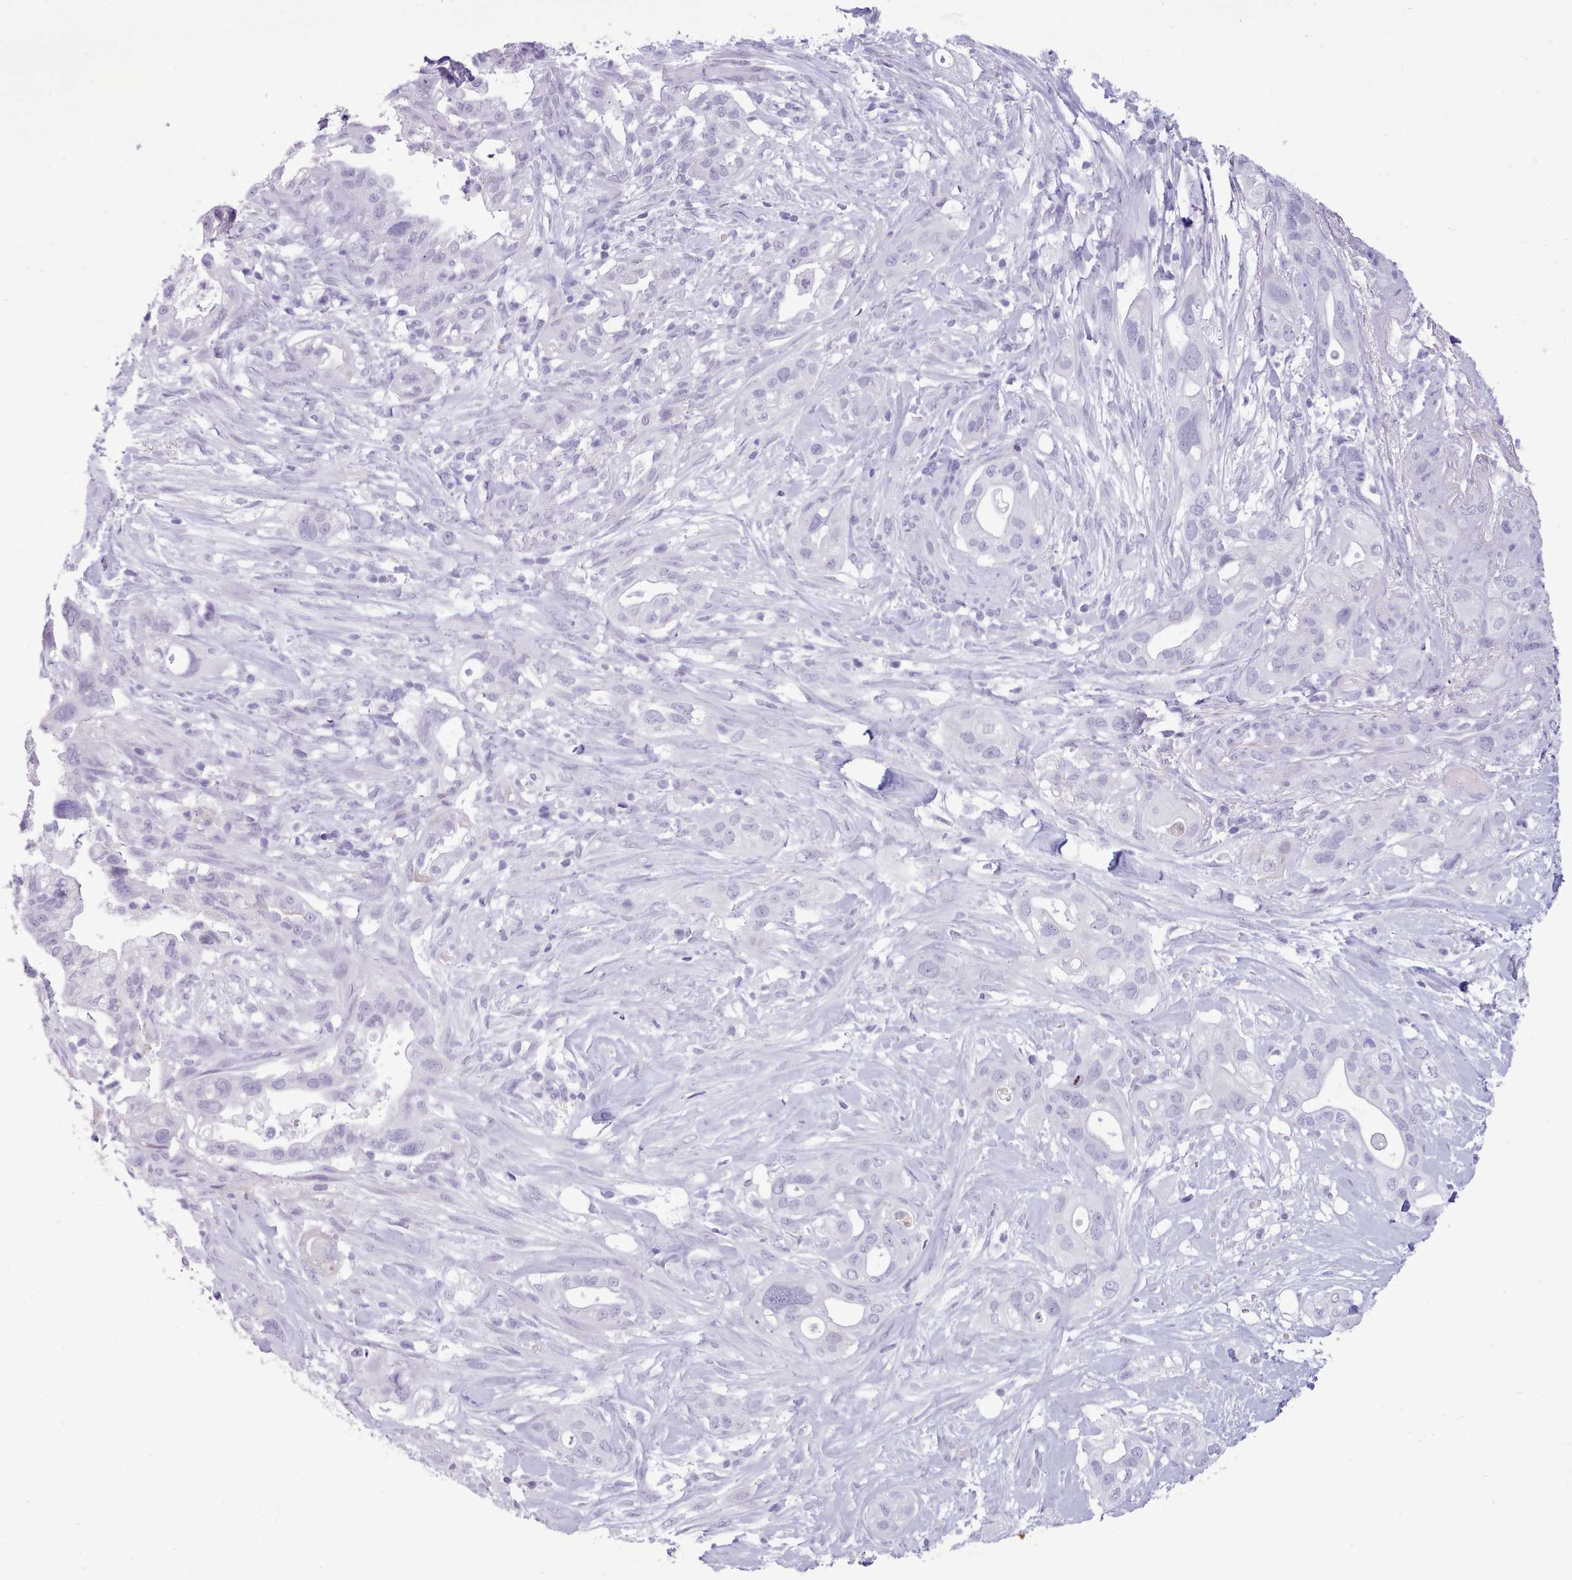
{"staining": {"intensity": "negative", "quantity": "none", "location": "none"}, "tissue": "pancreatic cancer", "cell_type": "Tumor cells", "image_type": "cancer", "snomed": [{"axis": "morphology", "description": "Adenocarcinoma, NOS"}, {"axis": "topography", "description": "Pancreas"}], "caption": "IHC histopathology image of neoplastic tissue: pancreatic adenocarcinoma stained with DAB displays no significant protein staining in tumor cells.", "gene": "FBXO48", "patient": {"sex": "male", "age": 44}}